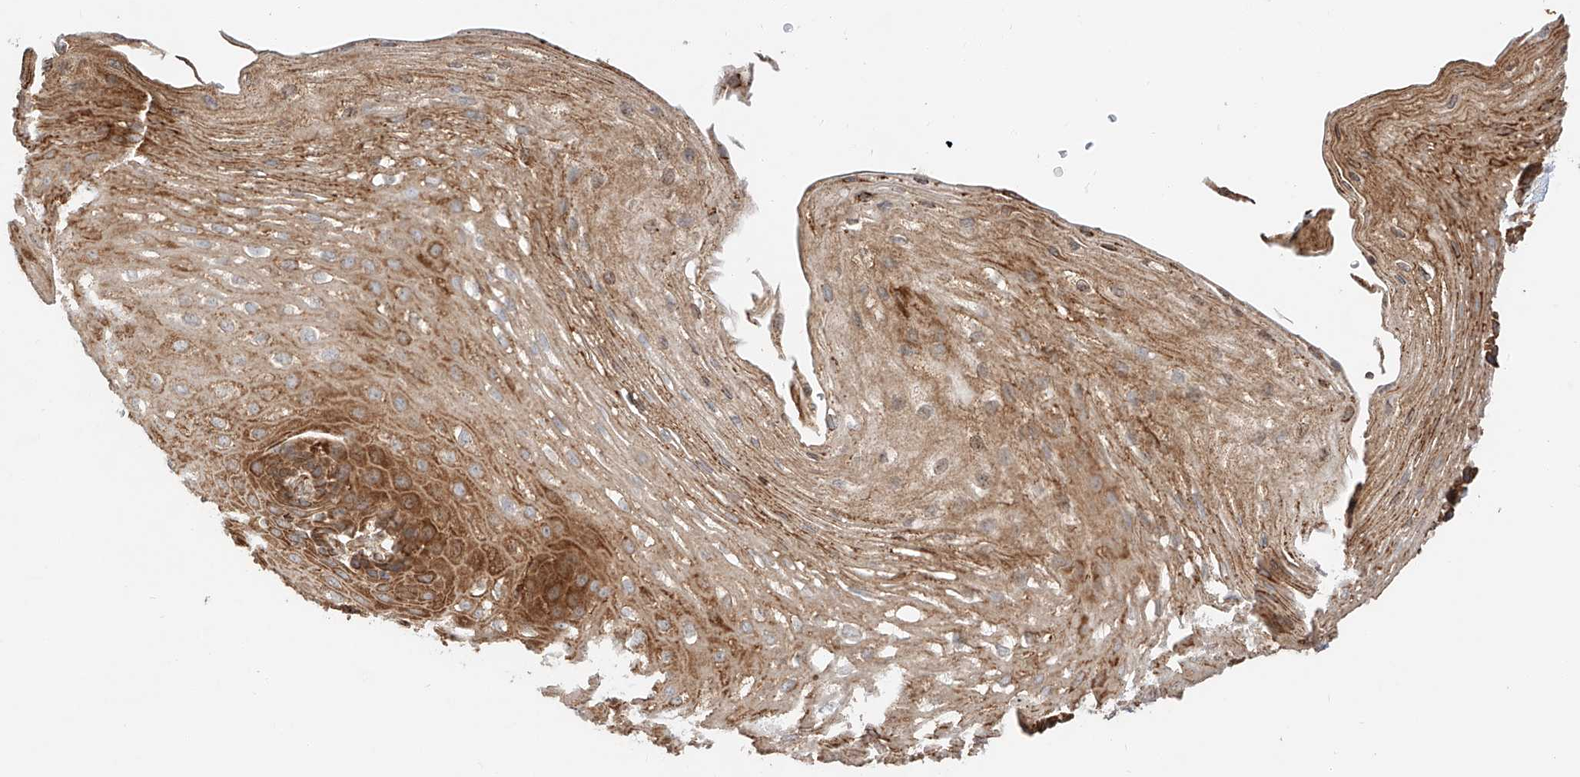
{"staining": {"intensity": "moderate", "quantity": ">75%", "location": "cytoplasmic/membranous"}, "tissue": "esophagus", "cell_type": "Squamous epithelial cells", "image_type": "normal", "snomed": [{"axis": "morphology", "description": "Normal tissue, NOS"}, {"axis": "topography", "description": "Esophagus"}], "caption": "Human esophagus stained with a protein marker displays moderate staining in squamous epithelial cells.", "gene": "ZNF84", "patient": {"sex": "female", "age": 66}}